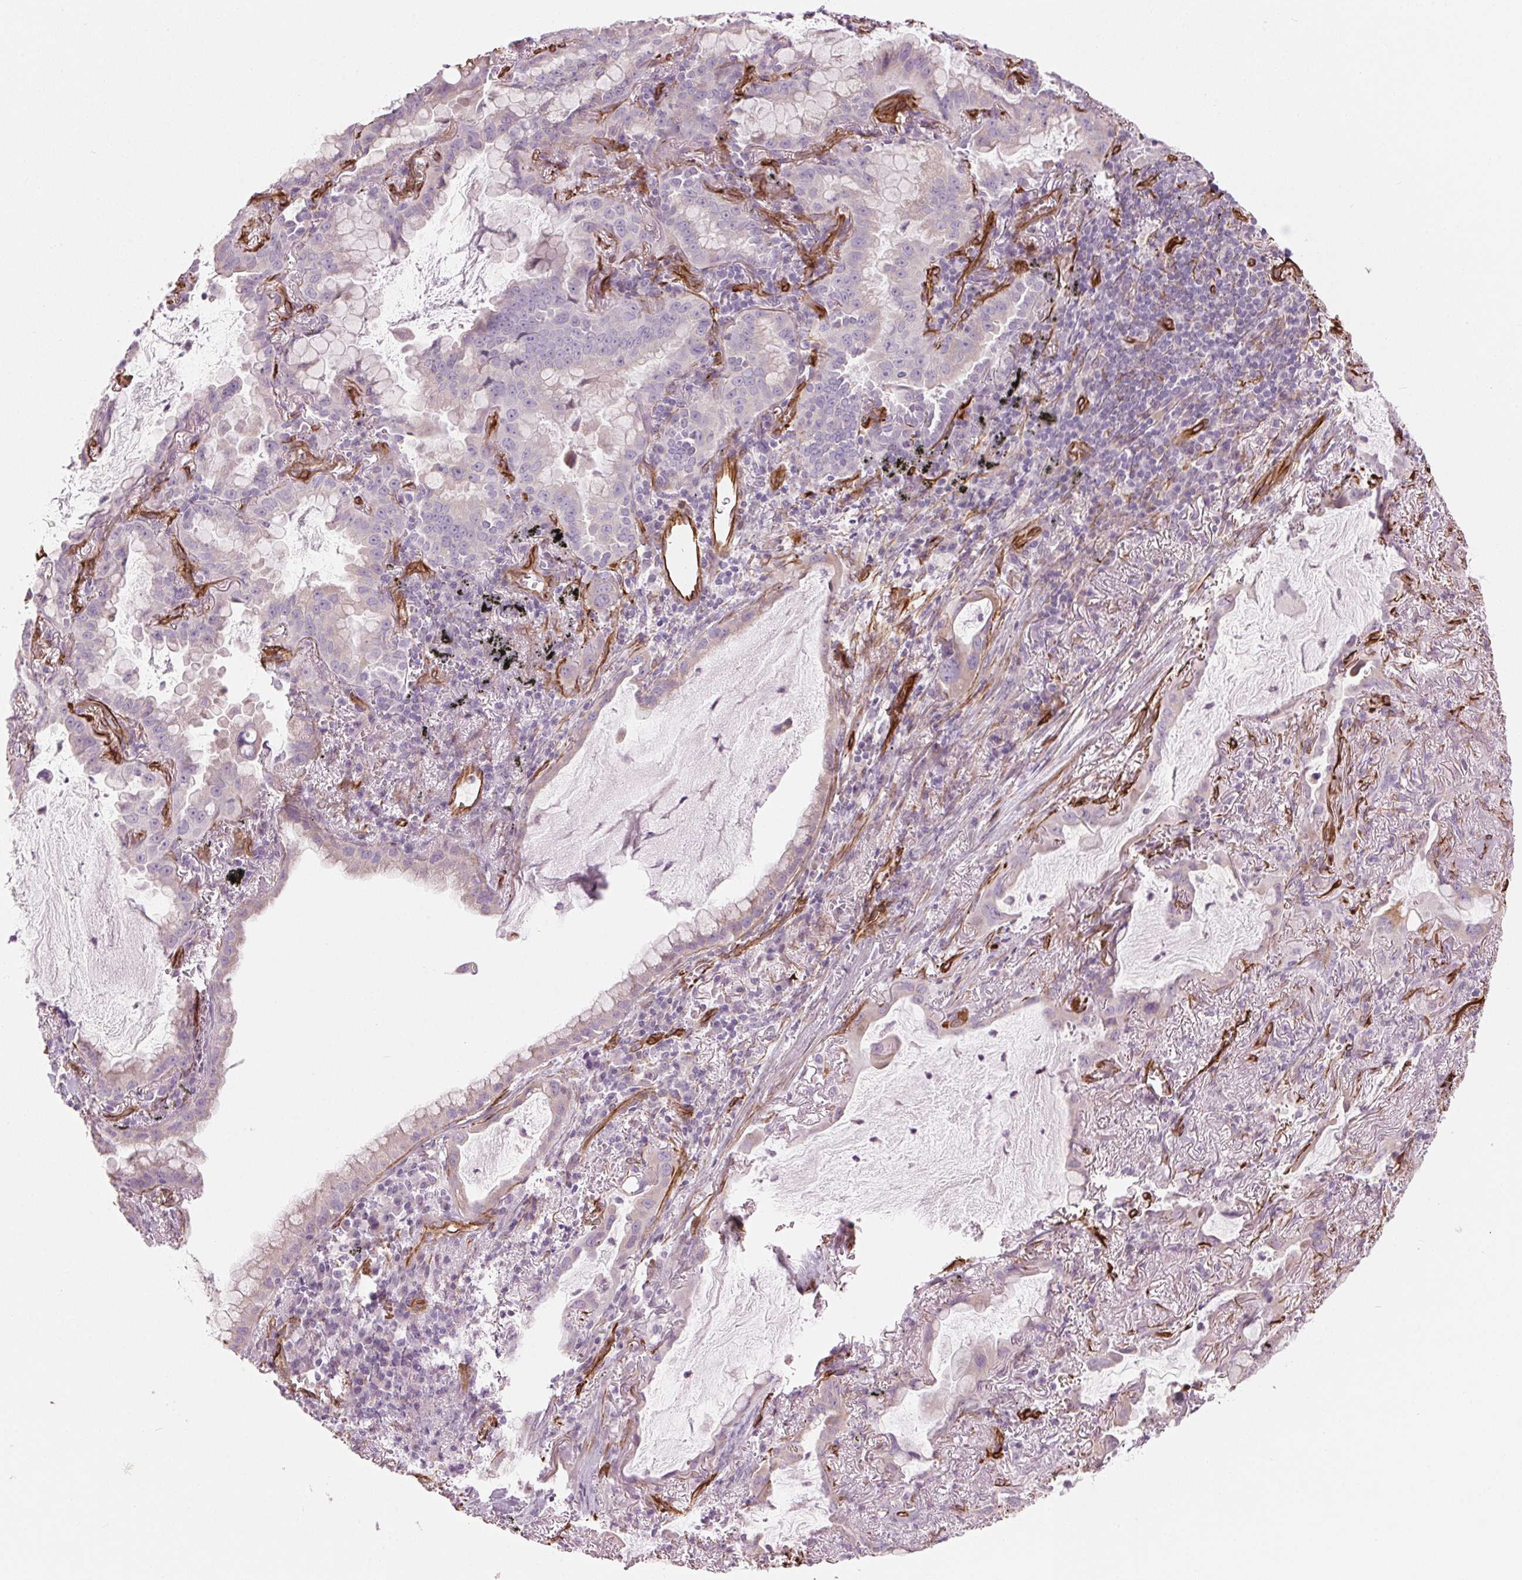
{"staining": {"intensity": "negative", "quantity": "none", "location": "none"}, "tissue": "lung cancer", "cell_type": "Tumor cells", "image_type": "cancer", "snomed": [{"axis": "morphology", "description": "Adenocarcinoma, NOS"}, {"axis": "topography", "description": "Lung"}], "caption": "Micrograph shows no protein staining in tumor cells of lung cancer tissue.", "gene": "CLPS", "patient": {"sex": "male", "age": 65}}